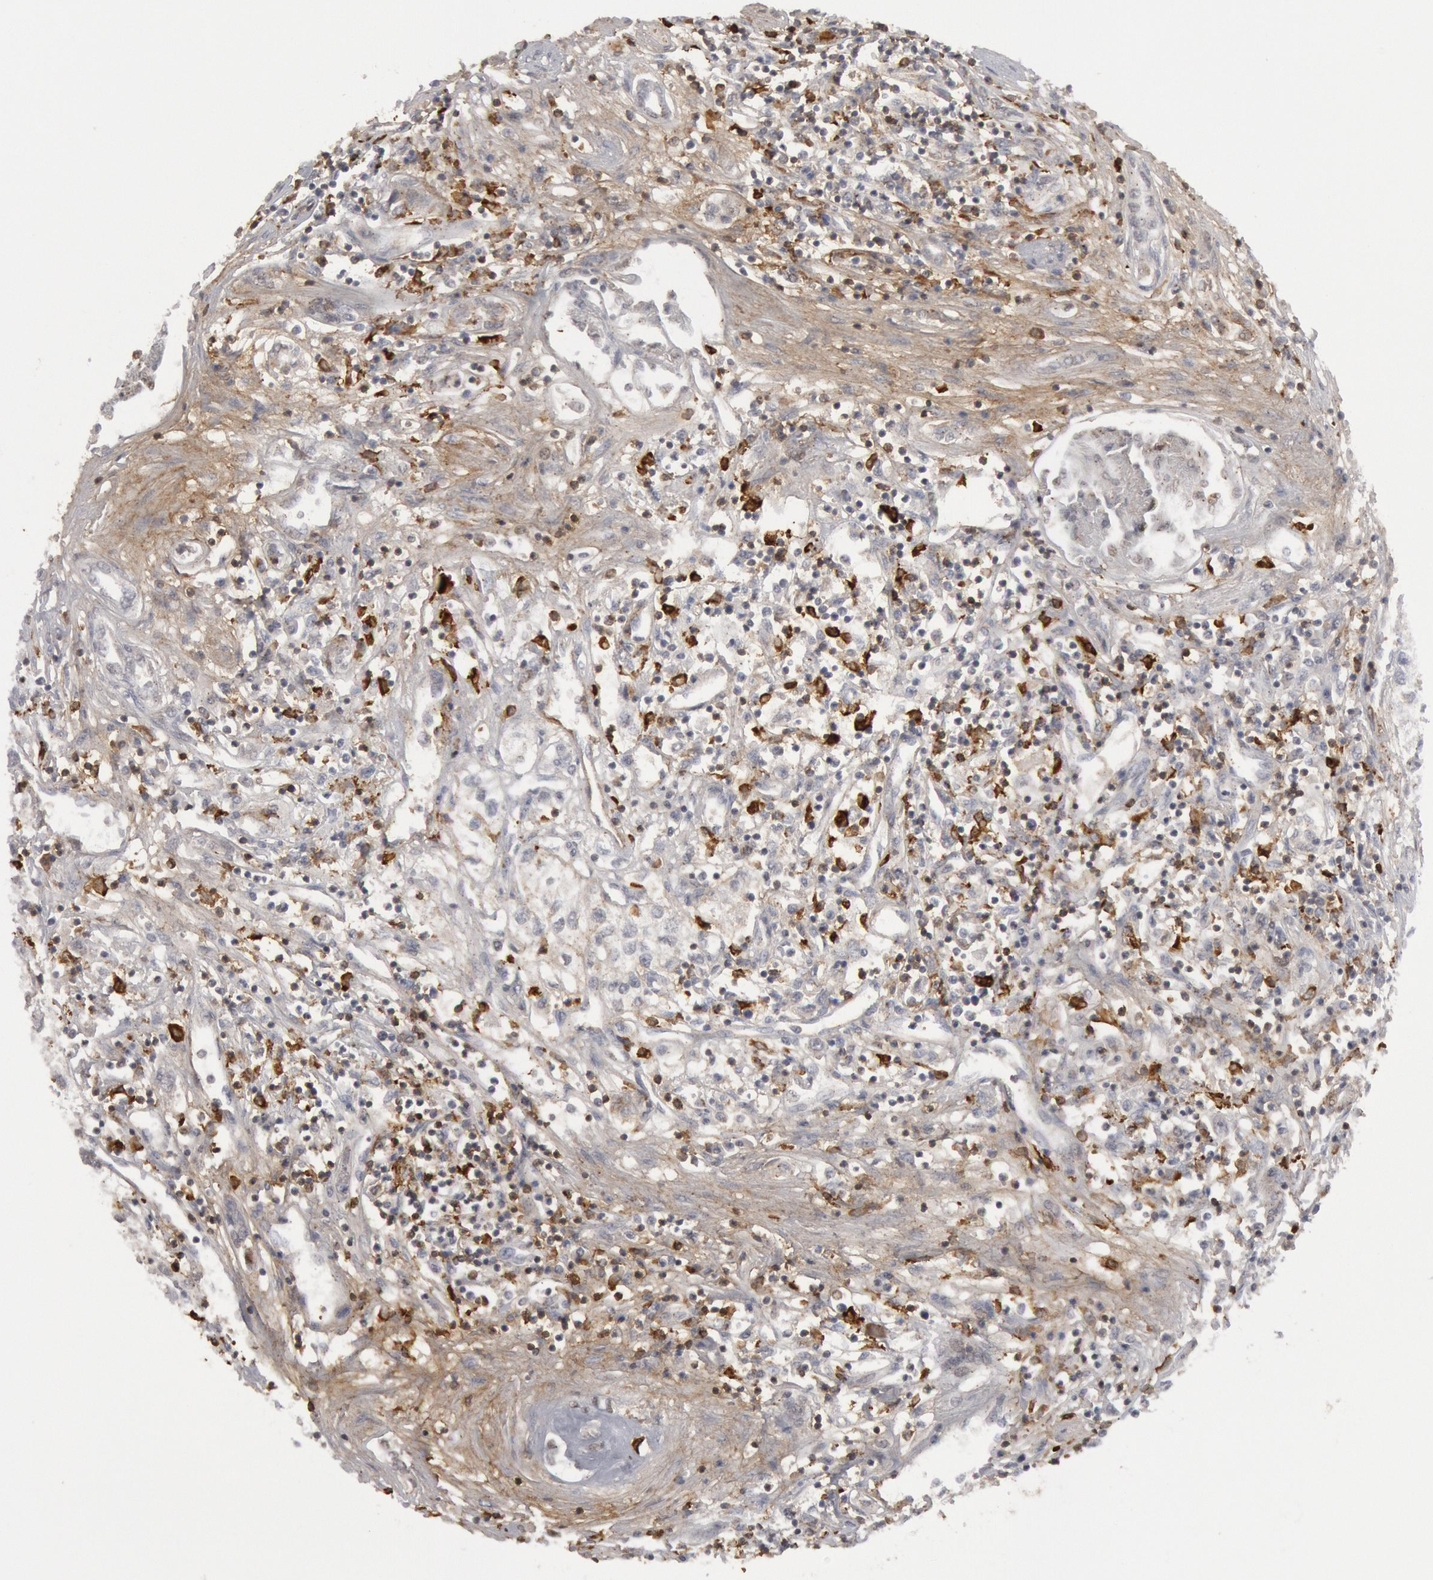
{"staining": {"intensity": "negative", "quantity": "none", "location": "none"}, "tissue": "renal cancer", "cell_type": "Tumor cells", "image_type": "cancer", "snomed": [{"axis": "morphology", "description": "Adenocarcinoma, NOS"}, {"axis": "topography", "description": "Kidney"}], "caption": "This is an immunohistochemistry (IHC) micrograph of renal cancer (adenocarcinoma). There is no staining in tumor cells.", "gene": "C1QC", "patient": {"sex": "male", "age": 57}}